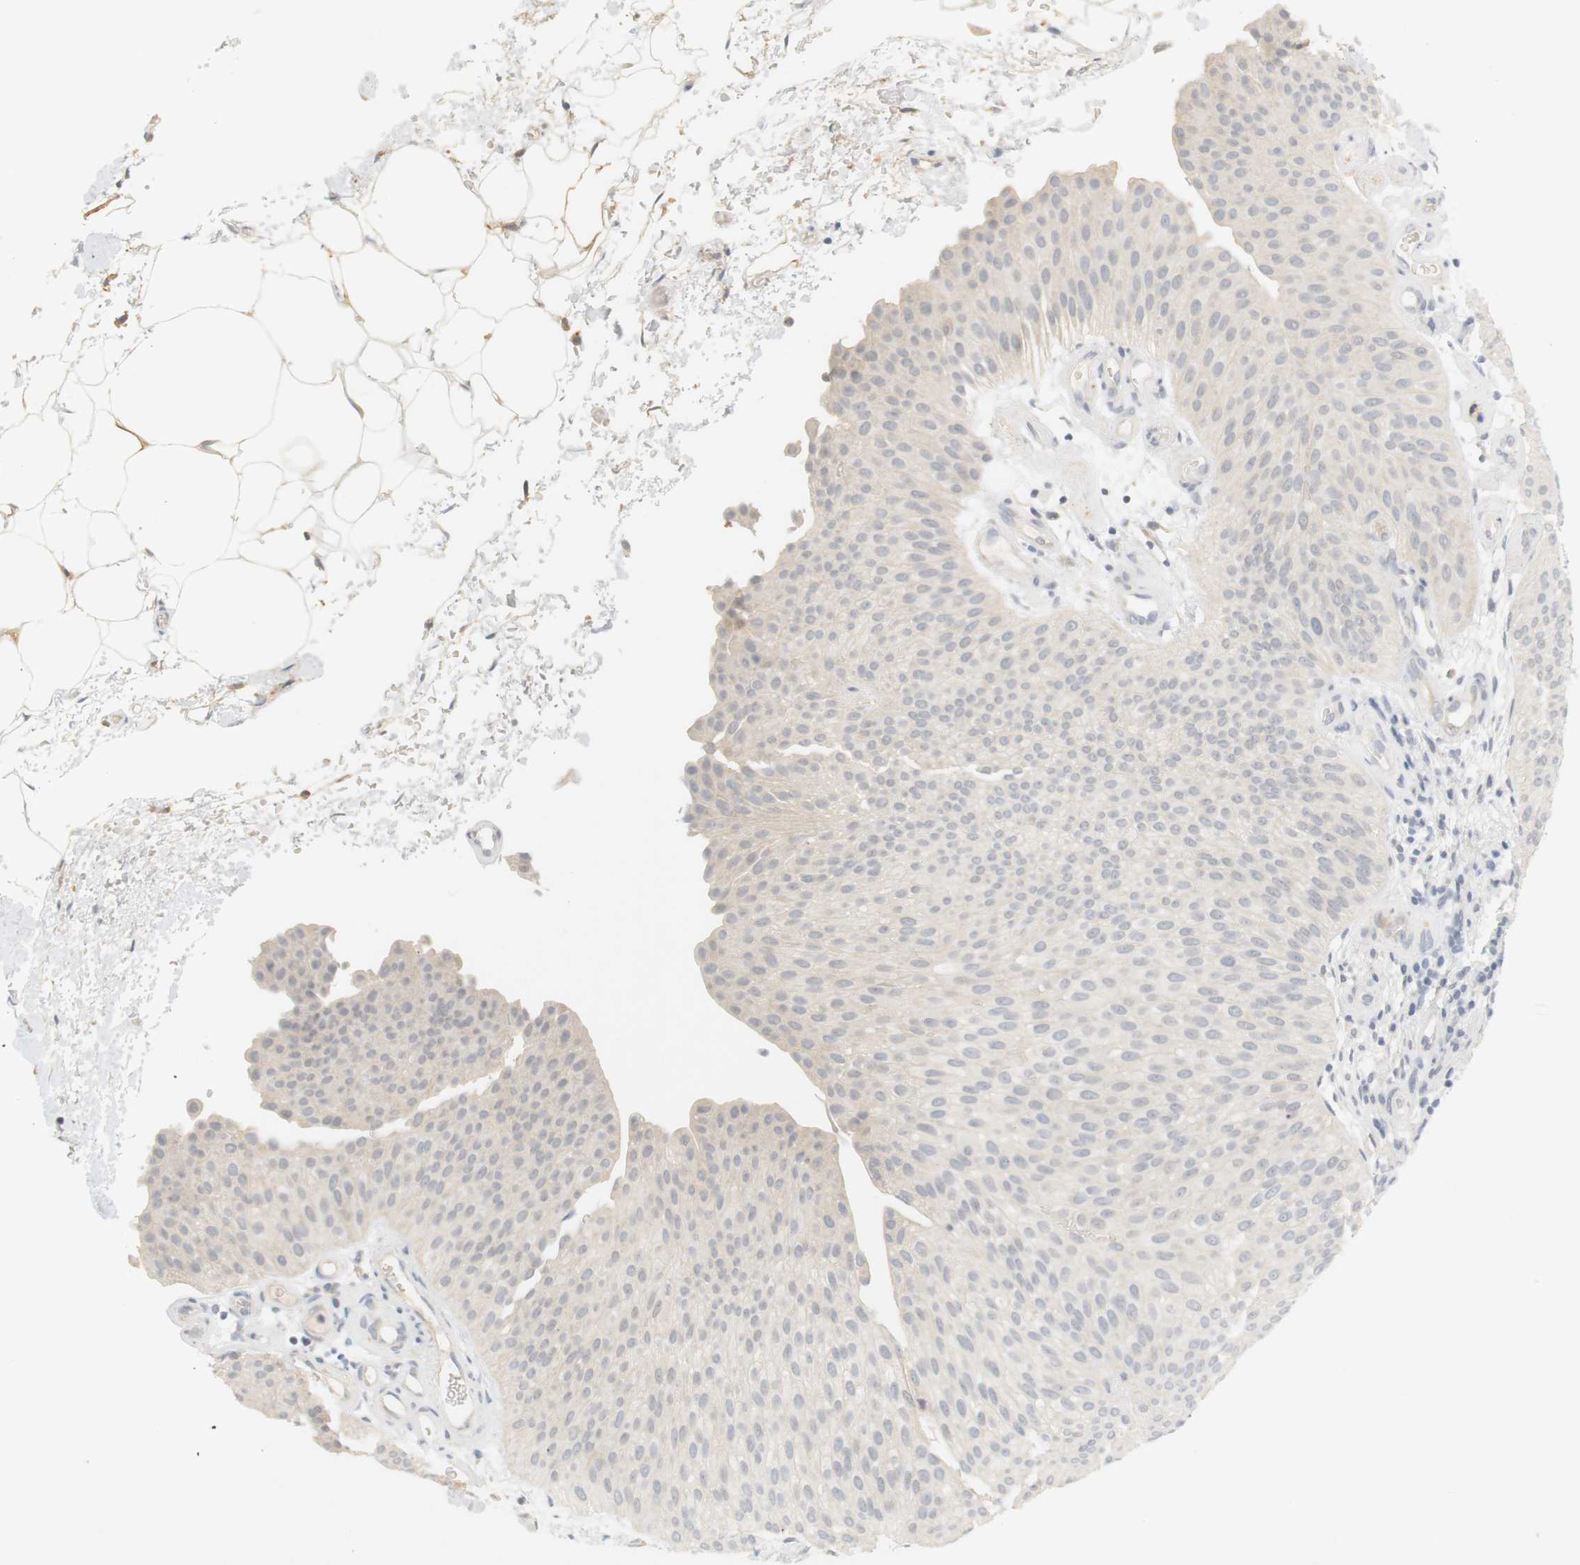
{"staining": {"intensity": "weak", "quantity": "<25%", "location": "cytoplasmic/membranous"}, "tissue": "urothelial cancer", "cell_type": "Tumor cells", "image_type": "cancer", "snomed": [{"axis": "morphology", "description": "Urothelial carcinoma, Low grade"}, {"axis": "topography", "description": "Urinary bladder"}], "caption": "Immunohistochemistry histopathology image of neoplastic tissue: human urothelial carcinoma (low-grade) stained with DAB (3,3'-diaminobenzidine) reveals no significant protein positivity in tumor cells.", "gene": "RTN3", "patient": {"sex": "female", "age": 60}}